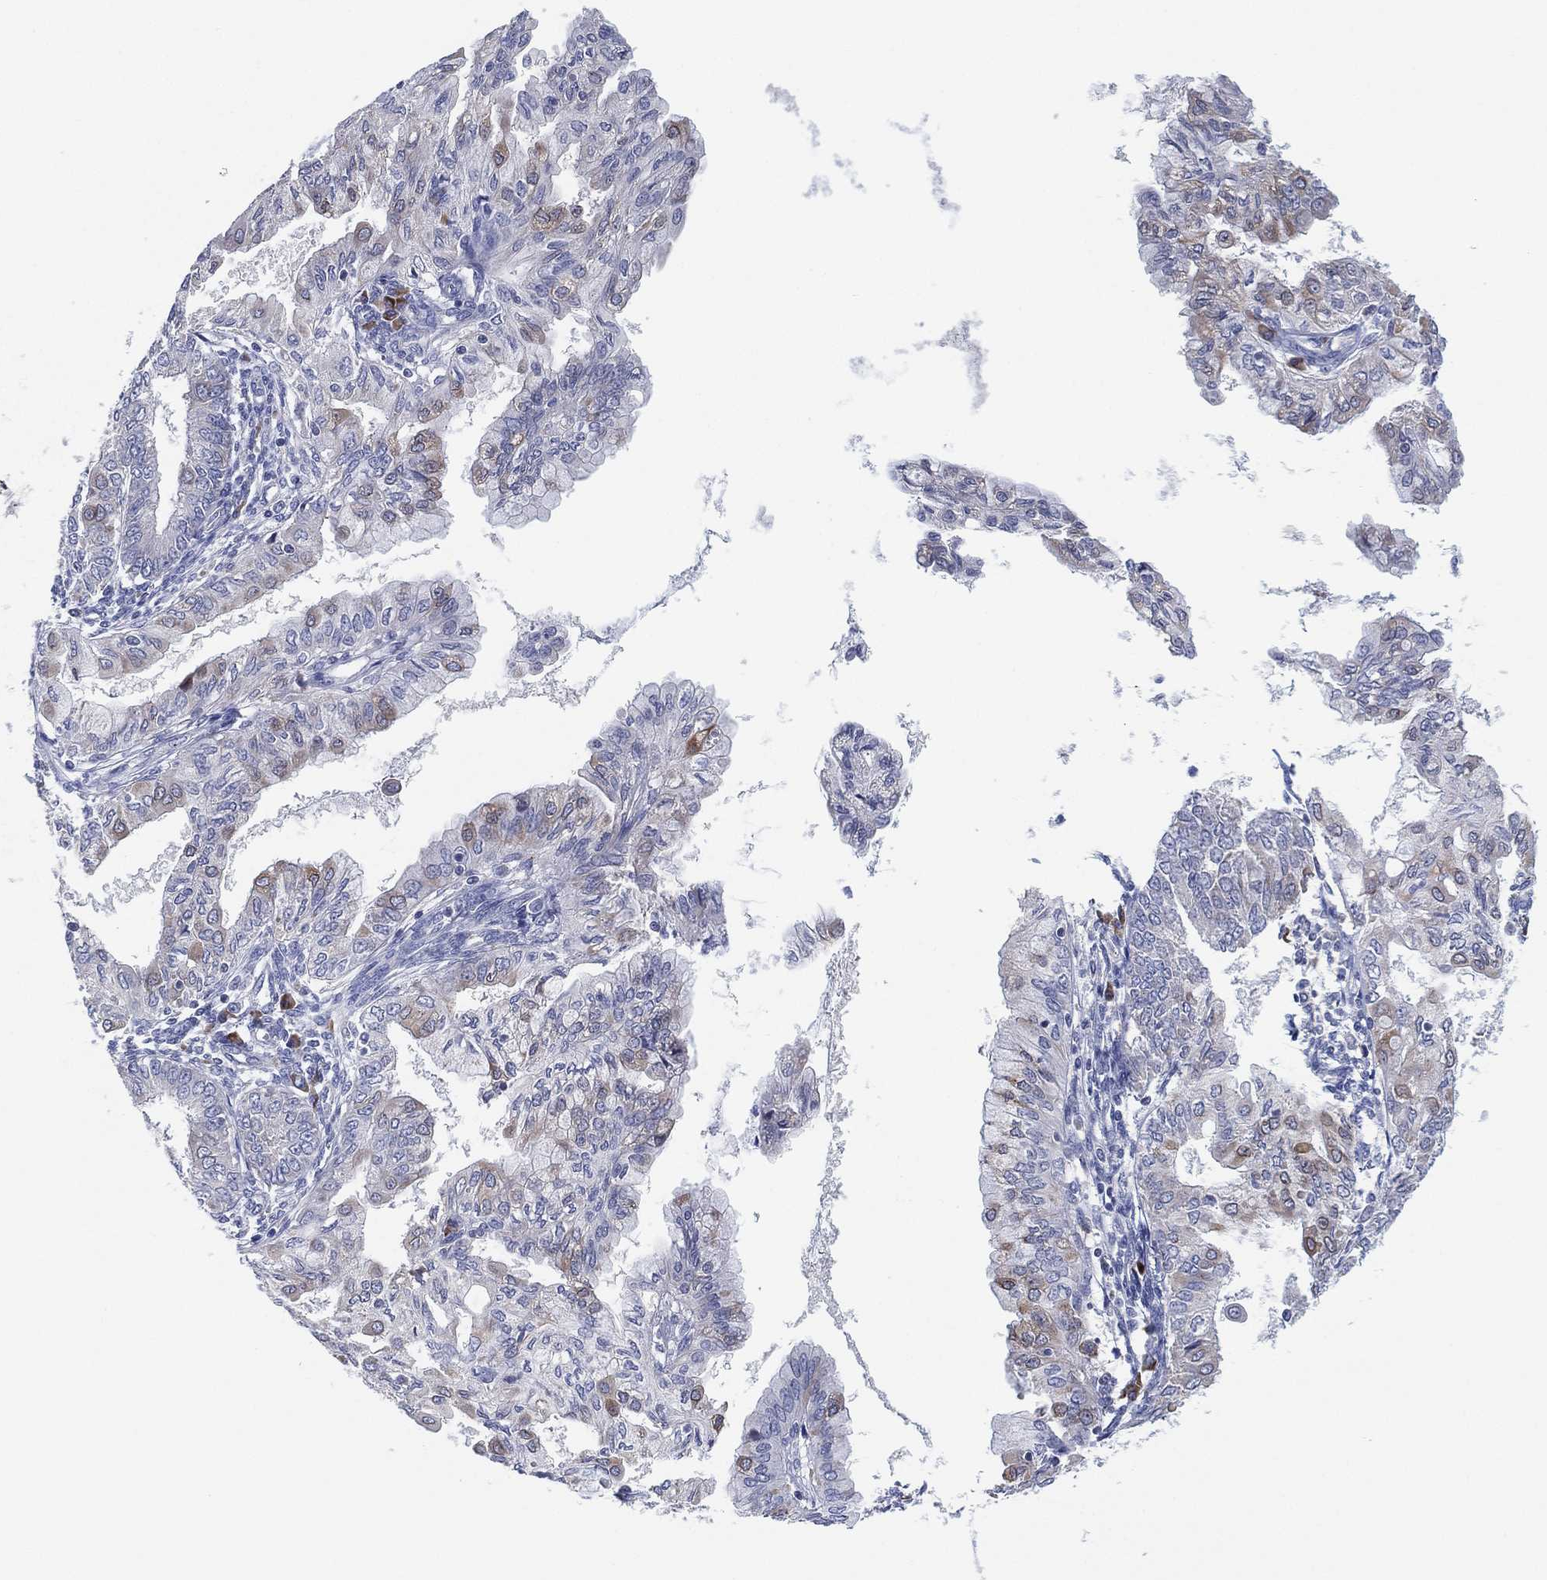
{"staining": {"intensity": "weak", "quantity": "<25%", "location": "cytoplasmic/membranous"}, "tissue": "endometrial cancer", "cell_type": "Tumor cells", "image_type": "cancer", "snomed": [{"axis": "morphology", "description": "Adenocarcinoma, NOS"}, {"axis": "topography", "description": "Endometrium"}], "caption": "Tumor cells are negative for protein expression in human endometrial cancer.", "gene": "TMEM40", "patient": {"sex": "female", "age": 68}}